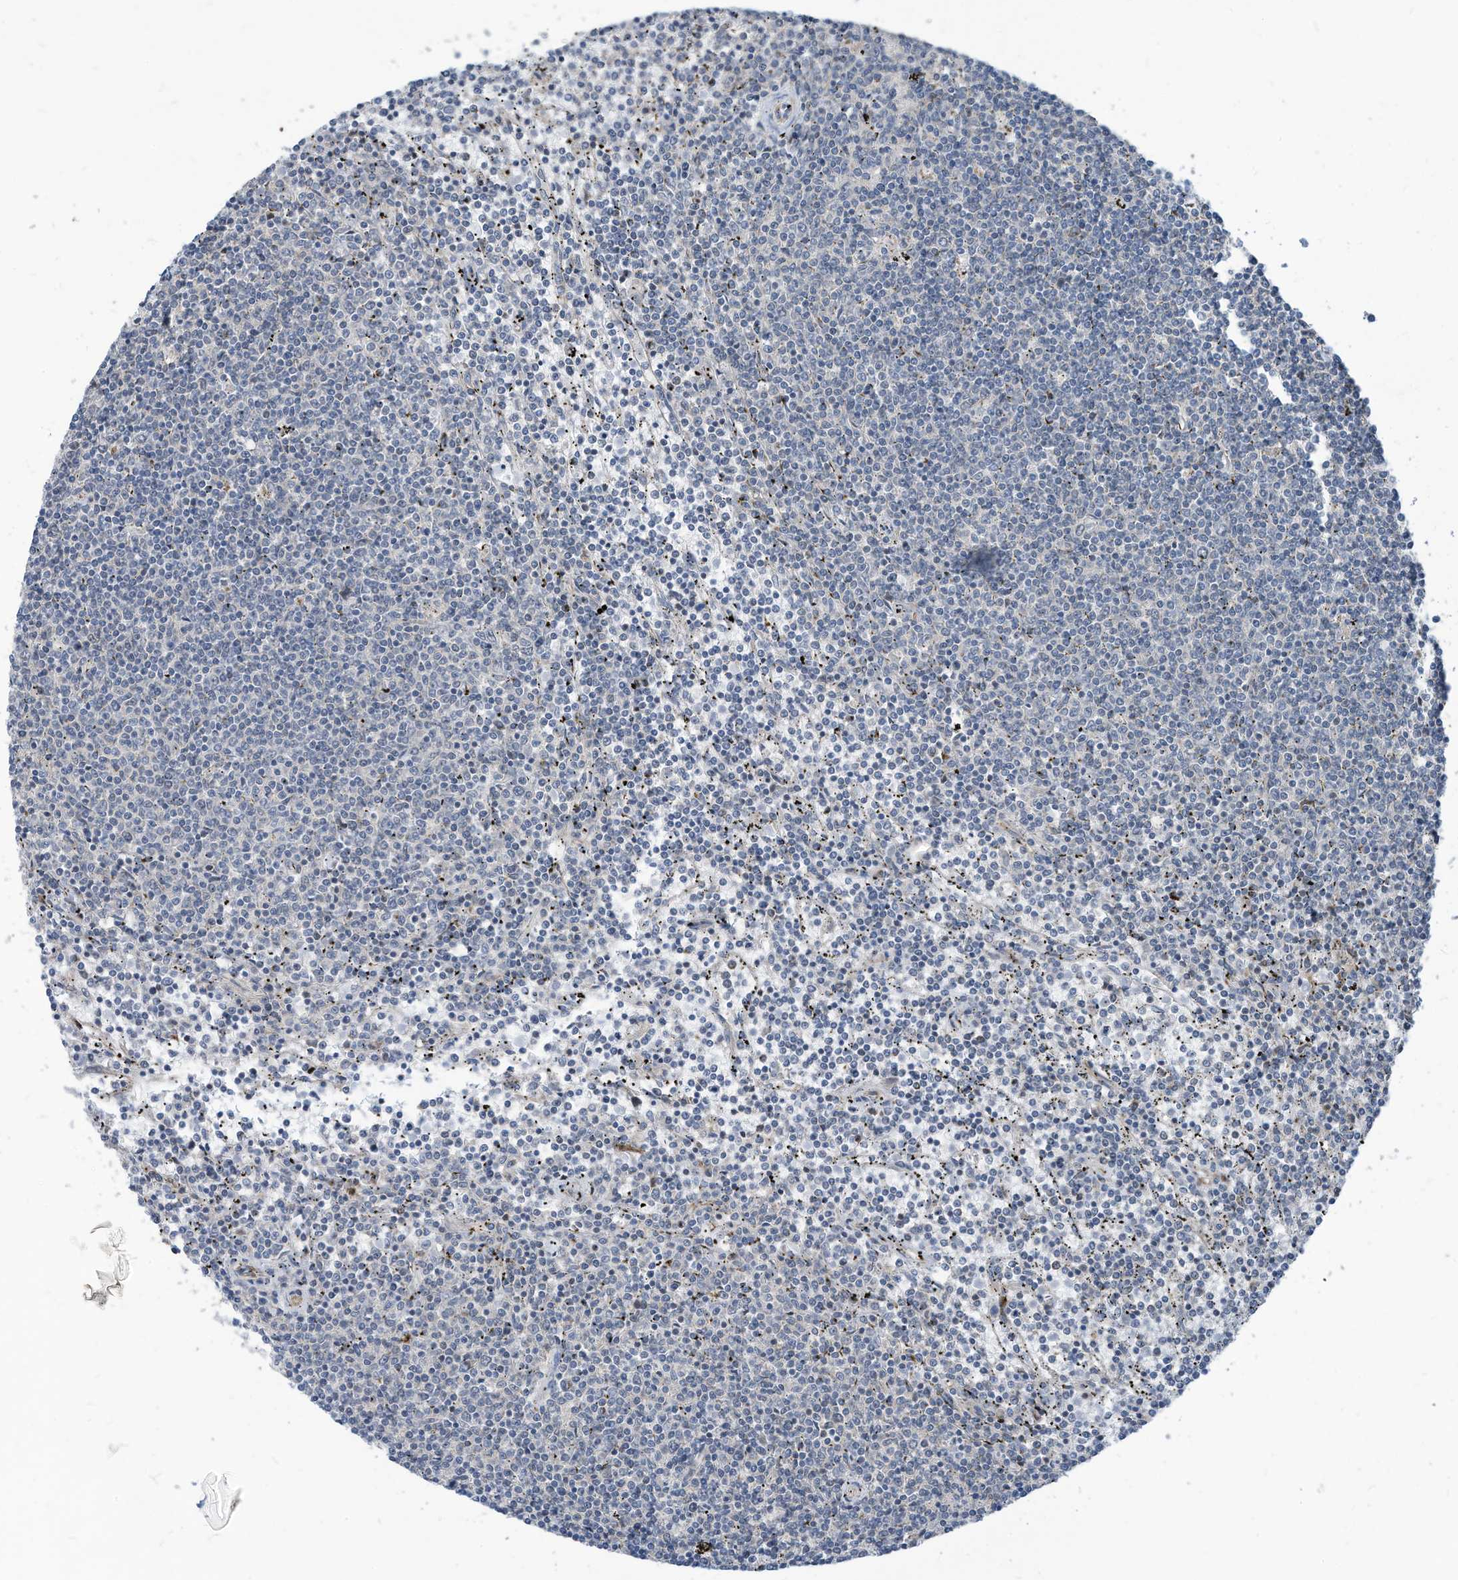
{"staining": {"intensity": "negative", "quantity": "none", "location": "none"}, "tissue": "lymphoma", "cell_type": "Tumor cells", "image_type": "cancer", "snomed": [{"axis": "morphology", "description": "Malignant lymphoma, non-Hodgkin's type, Low grade"}, {"axis": "topography", "description": "Spleen"}], "caption": "This is an immunohistochemistry (IHC) histopathology image of lymphoma. There is no positivity in tumor cells.", "gene": "GPATCH3", "patient": {"sex": "female", "age": 50}}